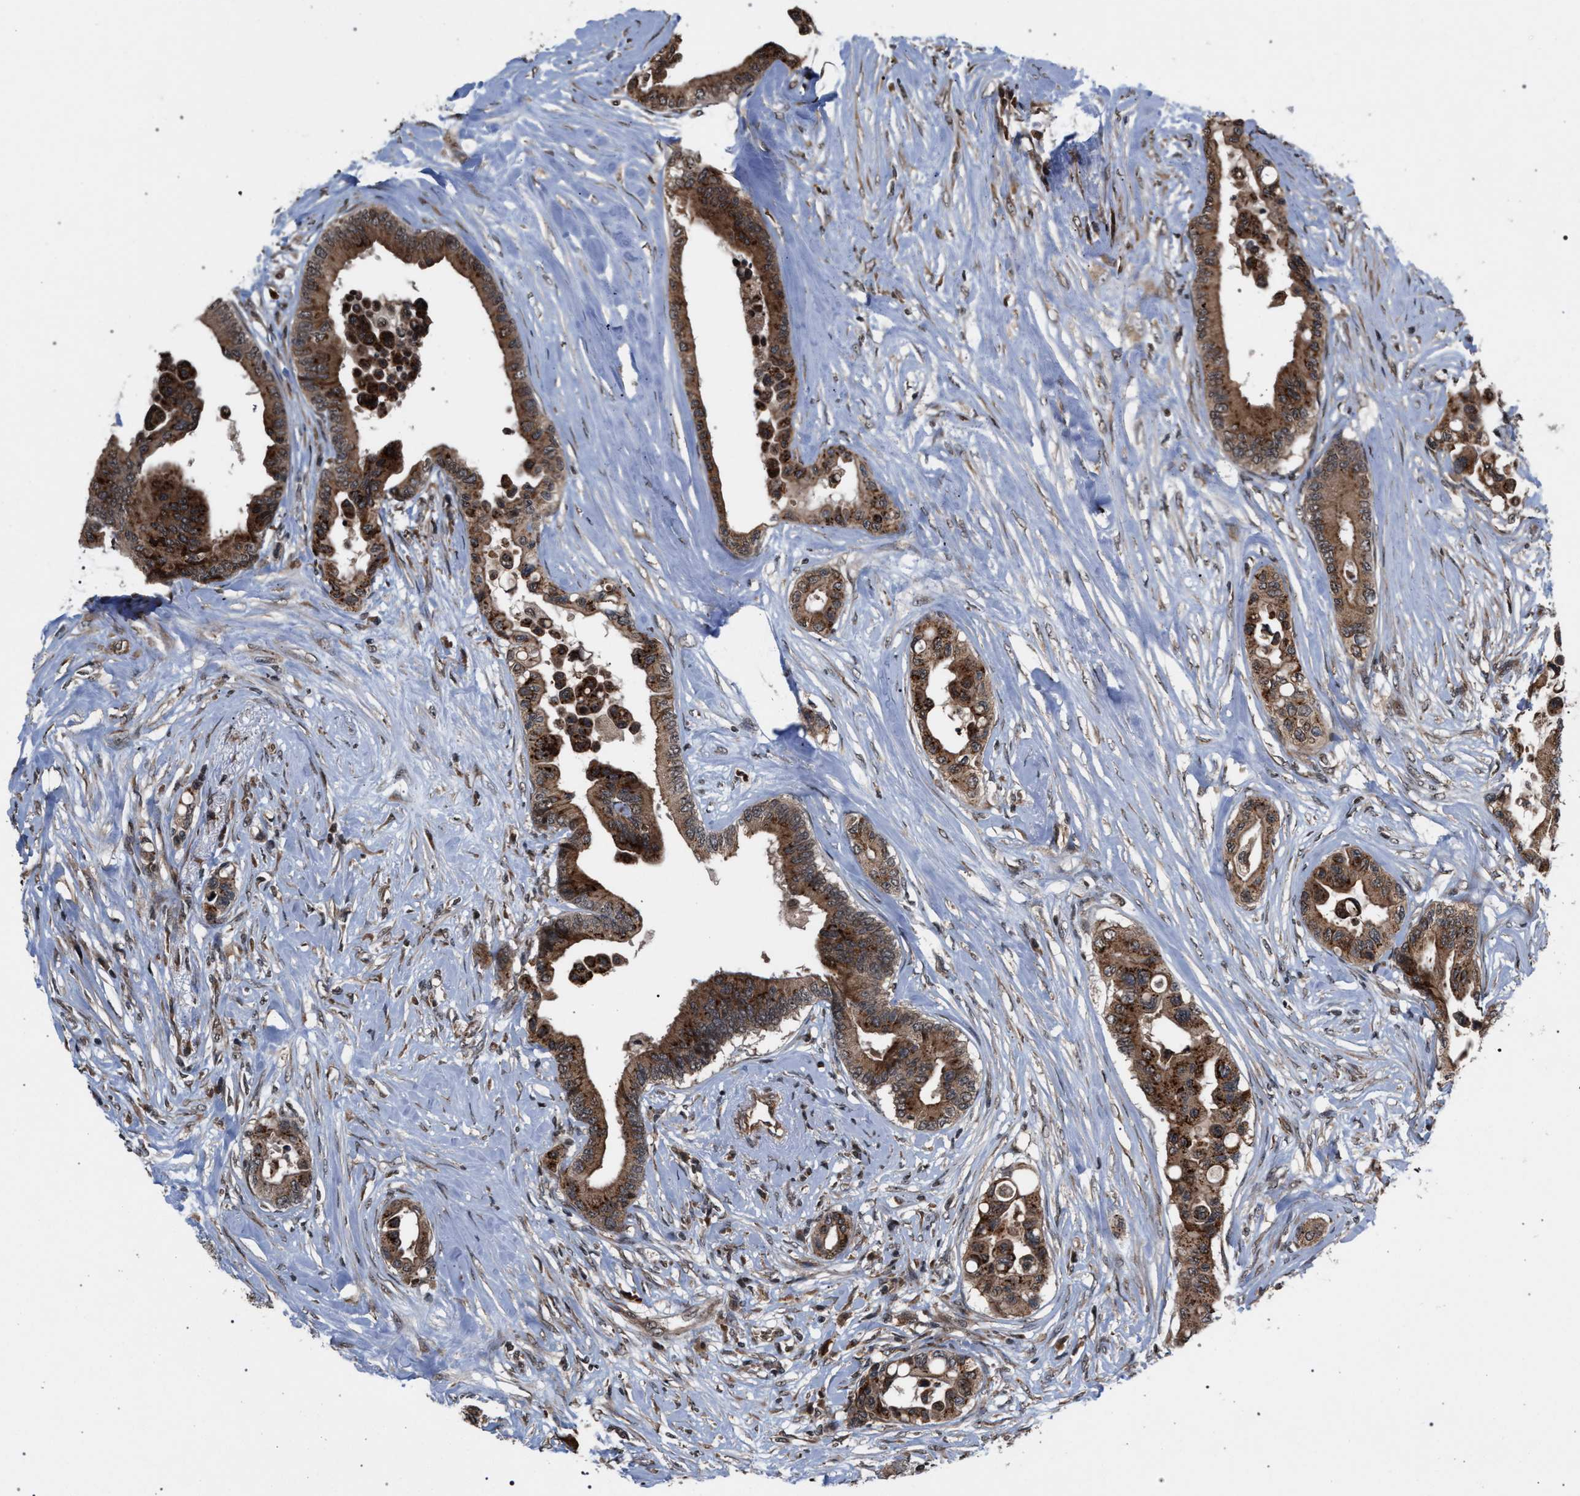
{"staining": {"intensity": "strong", "quantity": ">75%", "location": "cytoplasmic/membranous"}, "tissue": "colorectal cancer", "cell_type": "Tumor cells", "image_type": "cancer", "snomed": [{"axis": "morphology", "description": "Normal tissue, NOS"}, {"axis": "morphology", "description": "Adenocarcinoma, NOS"}, {"axis": "topography", "description": "Colon"}], "caption": "Tumor cells show strong cytoplasmic/membranous staining in about >75% of cells in colorectal cancer (adenocarcinoma).", "gene": "IRAK4", "patient": {"sex": "male", "age": 82}}